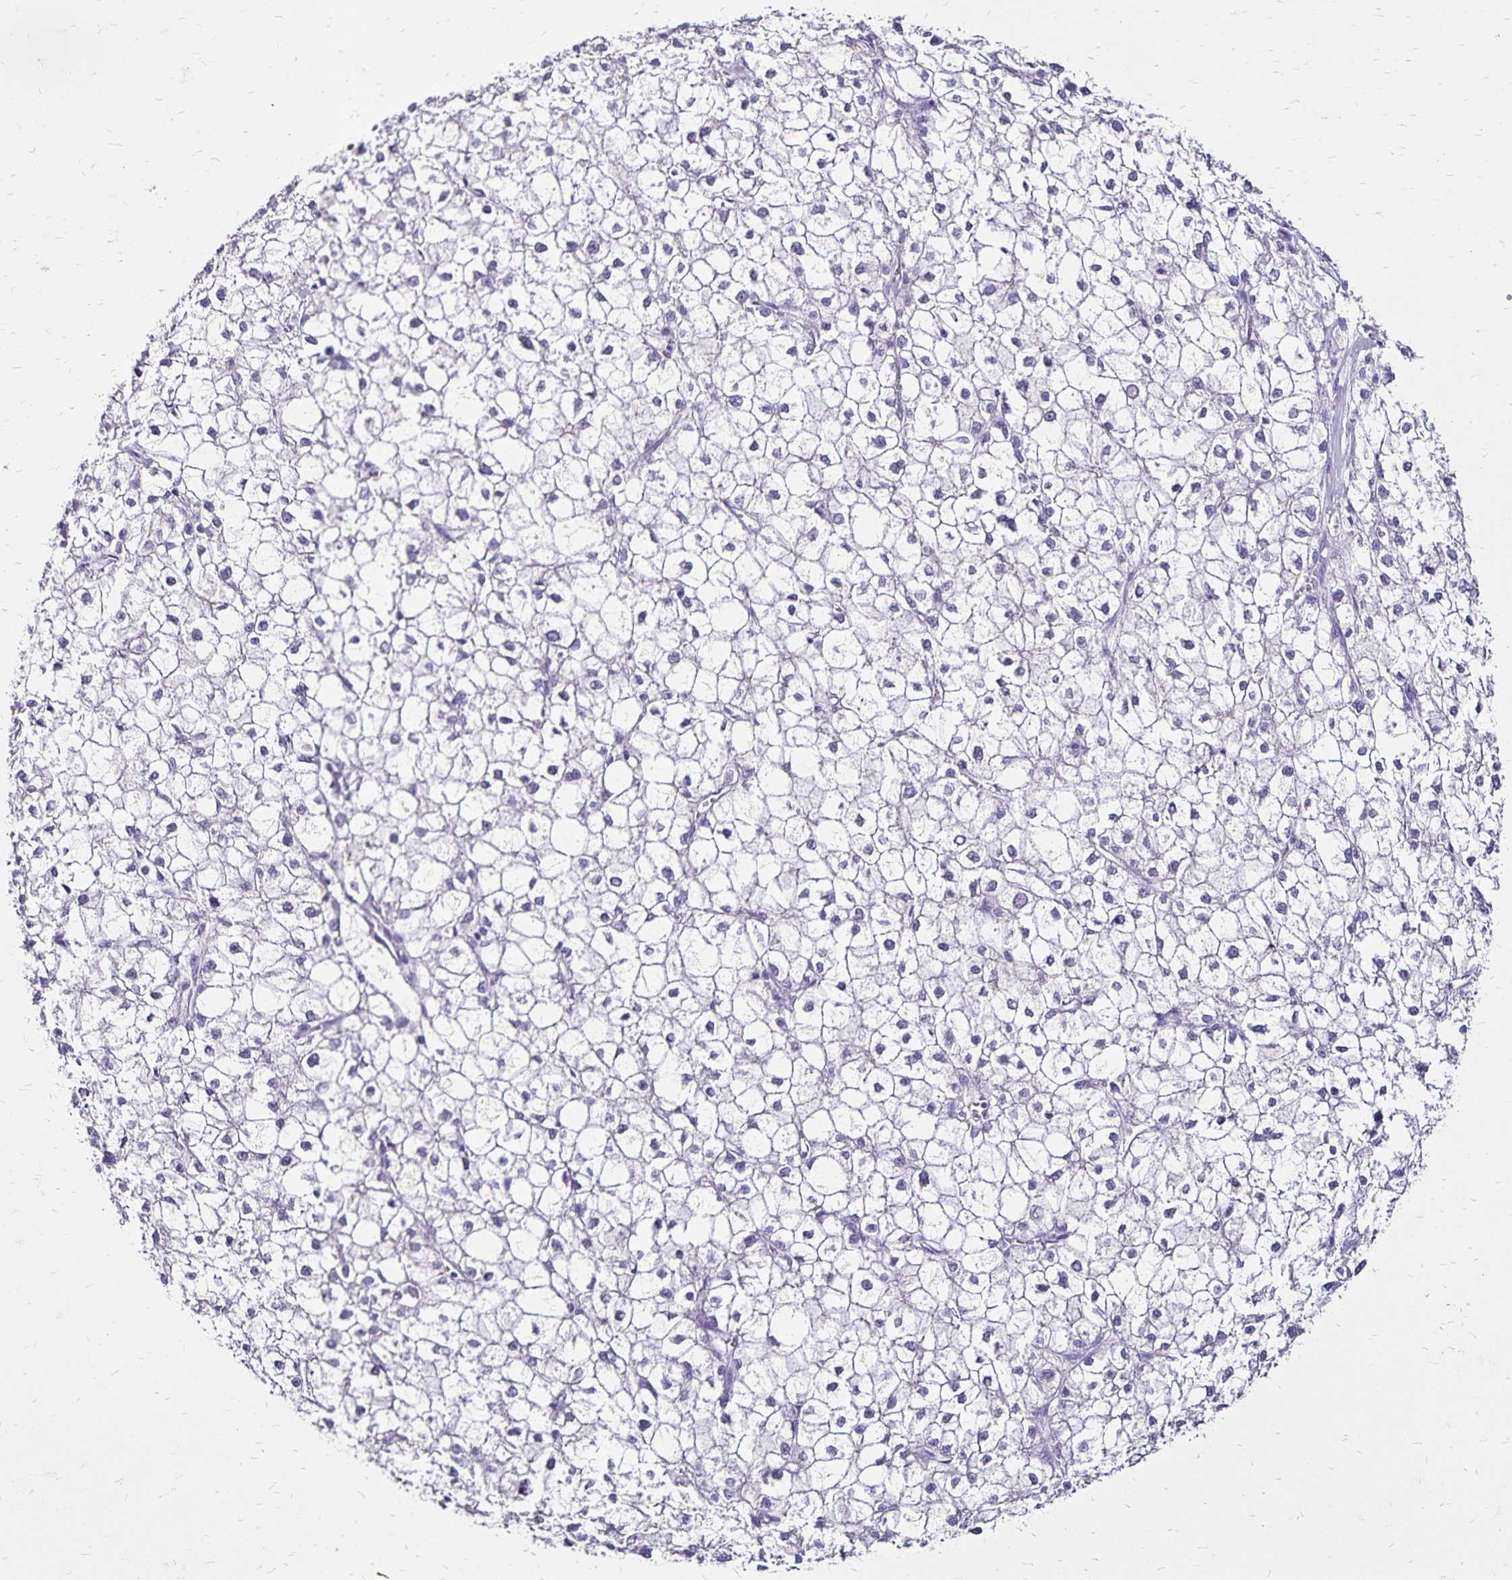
{"staining": {"intensity": "negative", "quantity": "none", "location": "none"}, "tissue": "liver cancer", "cell_type": "Tumor cells", "image_type": "cancer", "snomed": [{"axis": "morphology", "description": "Carcinoma, Hepatocellular, NOS"}, {"axis": "topography", "description": "Liver"}], "caption": "Immunohistochemistry photomicrograph of neoplastic tissue: liver cancer stained with DAB (3,3'-diaminobenzidine) displays no significant protein expression in tumor cells.", "gene": "KISS1", "patient": {"sex": "female", "age": 43}}